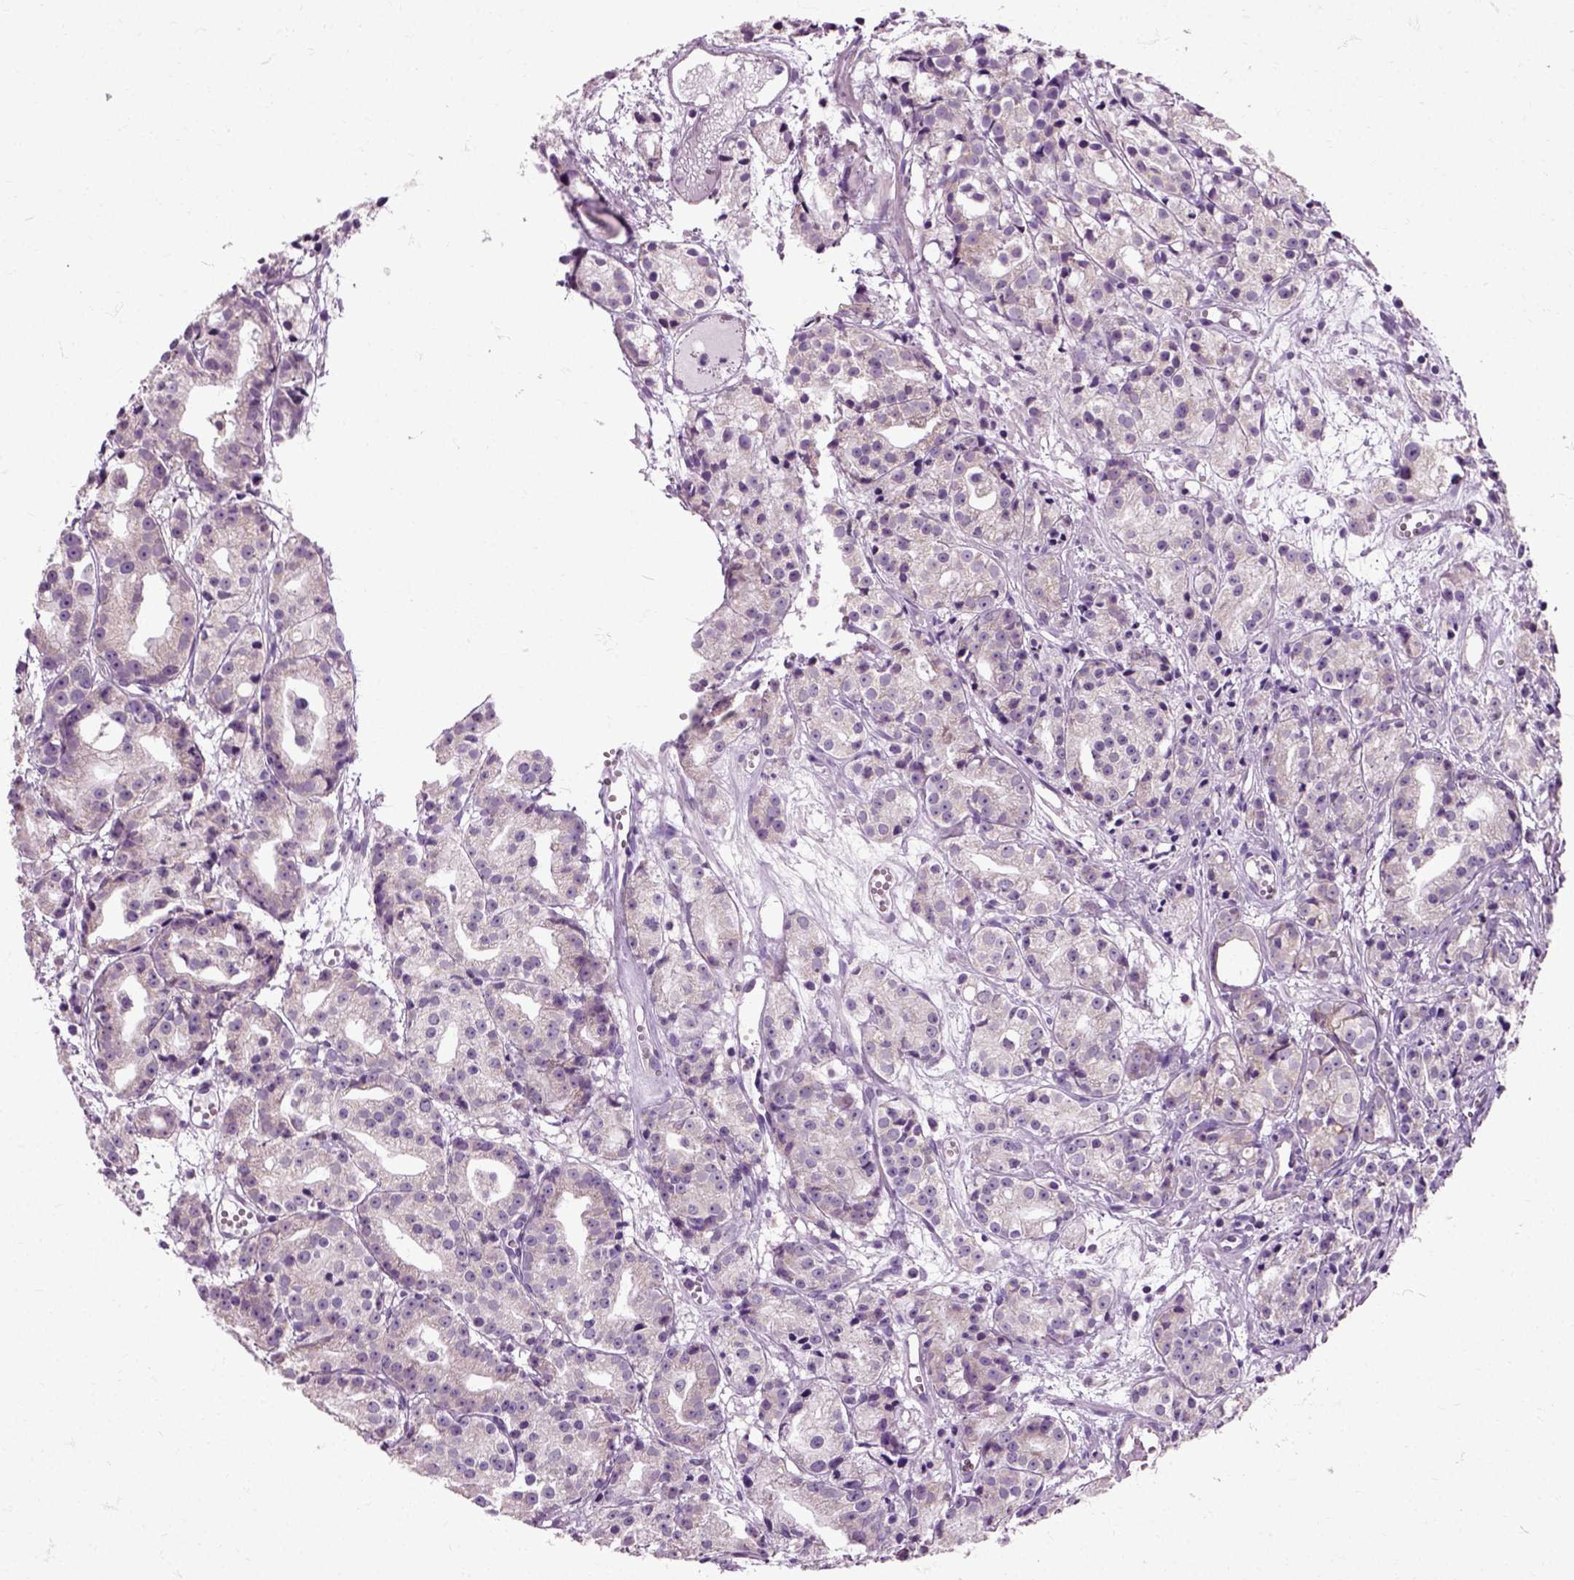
{"staining": {"intensity": "negative", "quantity": "none", "location": "none"}, "tissue": "prostate cancer", "cell_type": "Tumor cells", "image_type": "cancer", "snomed": [{"axis": "morphology", "description": "Adenocarcinoma, Medium grade"}, {"axis": "topography", "description": "Prostate"}], "caption": "Prostate cancer (medium-grade adenocarcinoma) was stained to show a protein in brown. There is no significant positivity in tumor cells.", "gene": "HSPA2", "patient": {"sex": "male", "age": 74}}